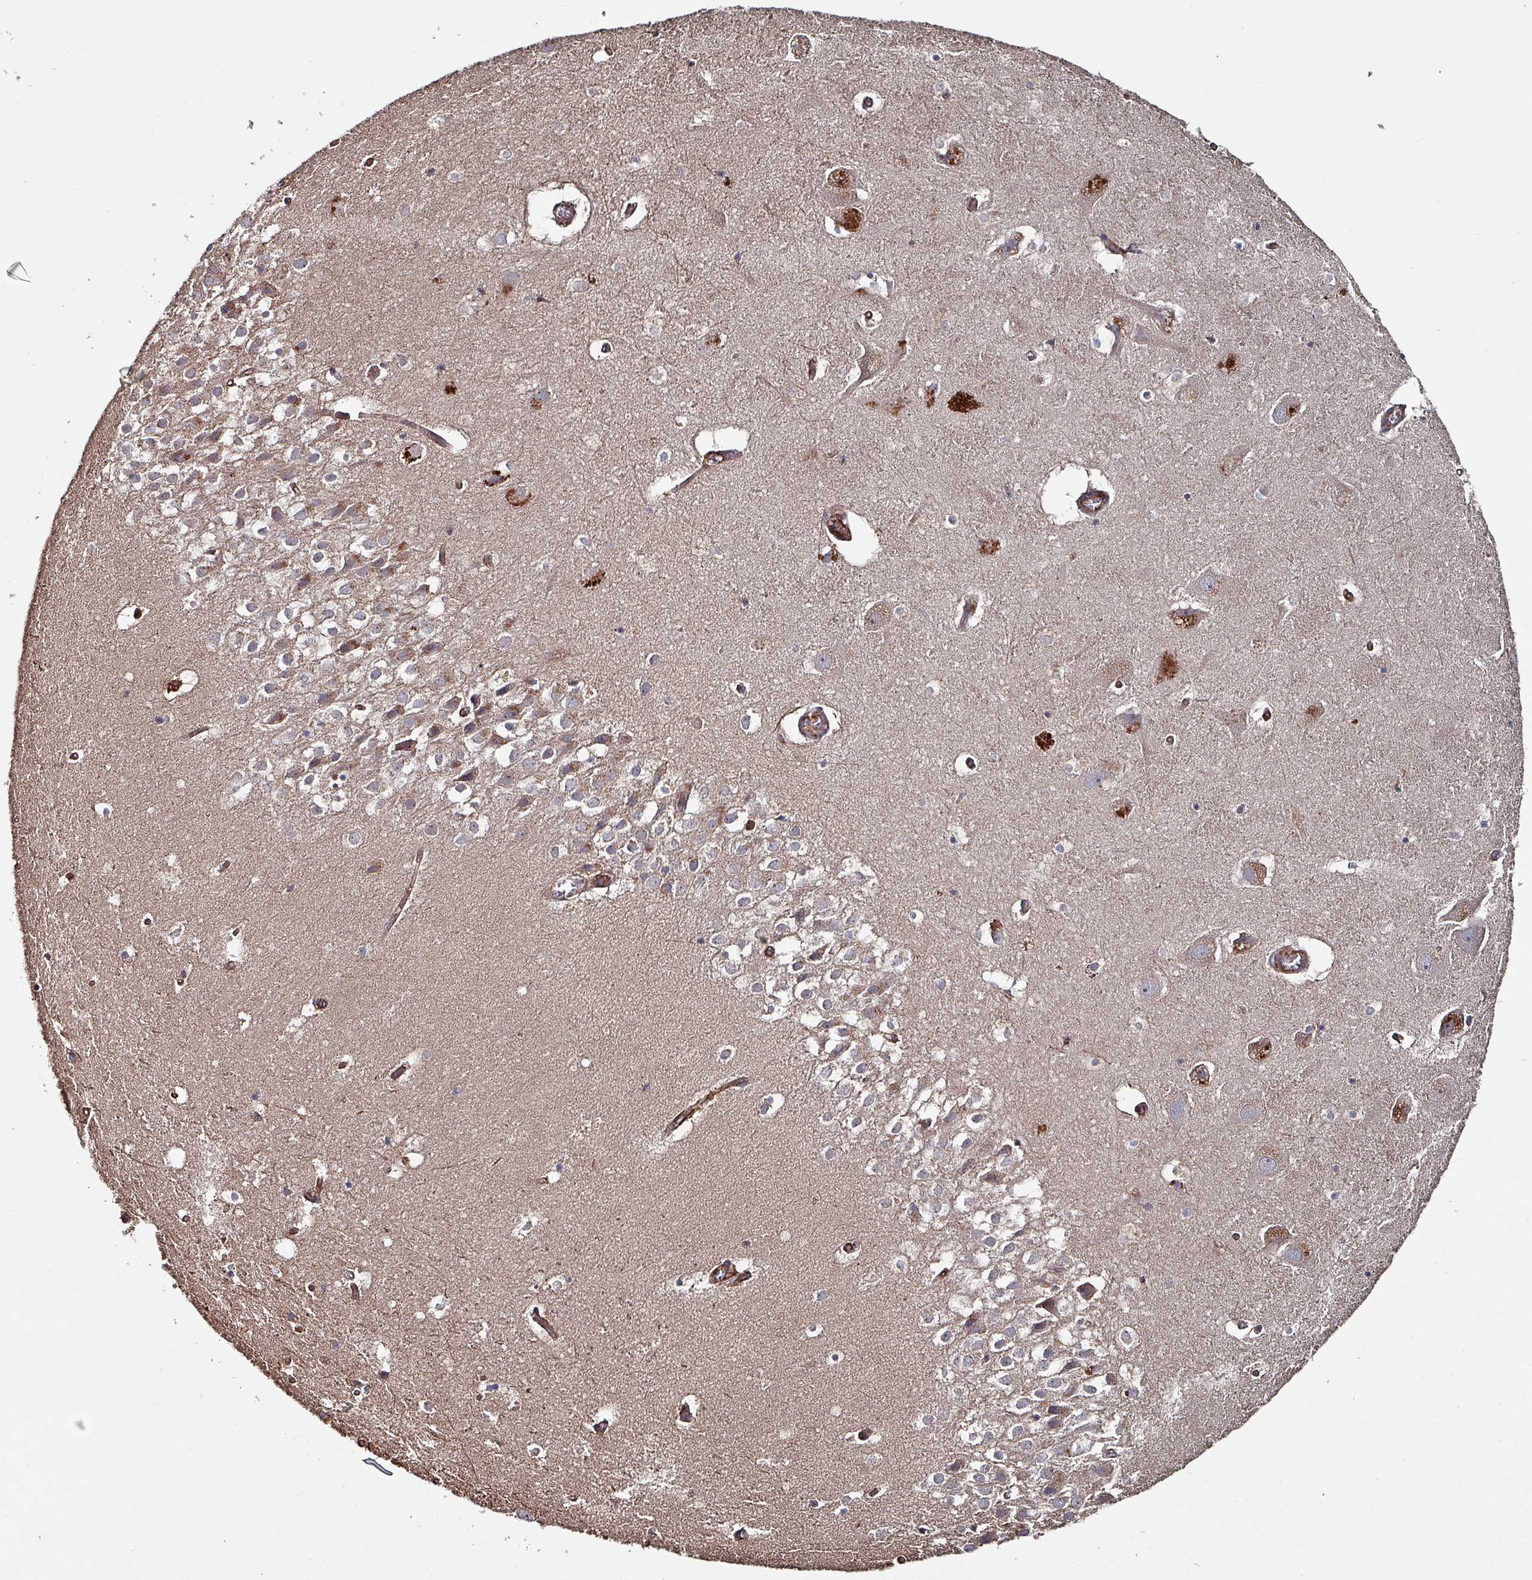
{"staining": {"intensity": "moderate", "quantity": "<25%", "location": "cytoplasmic/membranous"}, "tissue": "hippocampus", "cell_type": "Glial cells", "image_type": "normal", "snomed": [{"axis": "morphology", "description": "Normal tissue, NOS"}, {"axis": "topography", "description": "Hippocampus"}], "caption": "Unremarkable hippocampus displays moderate cytoplasmic/membranous positivity in approximately <25% of glial cells, visualized by immunohistochemistry.", "gene": "ANO10", "patient": {"sex": "female", "age": 52}}